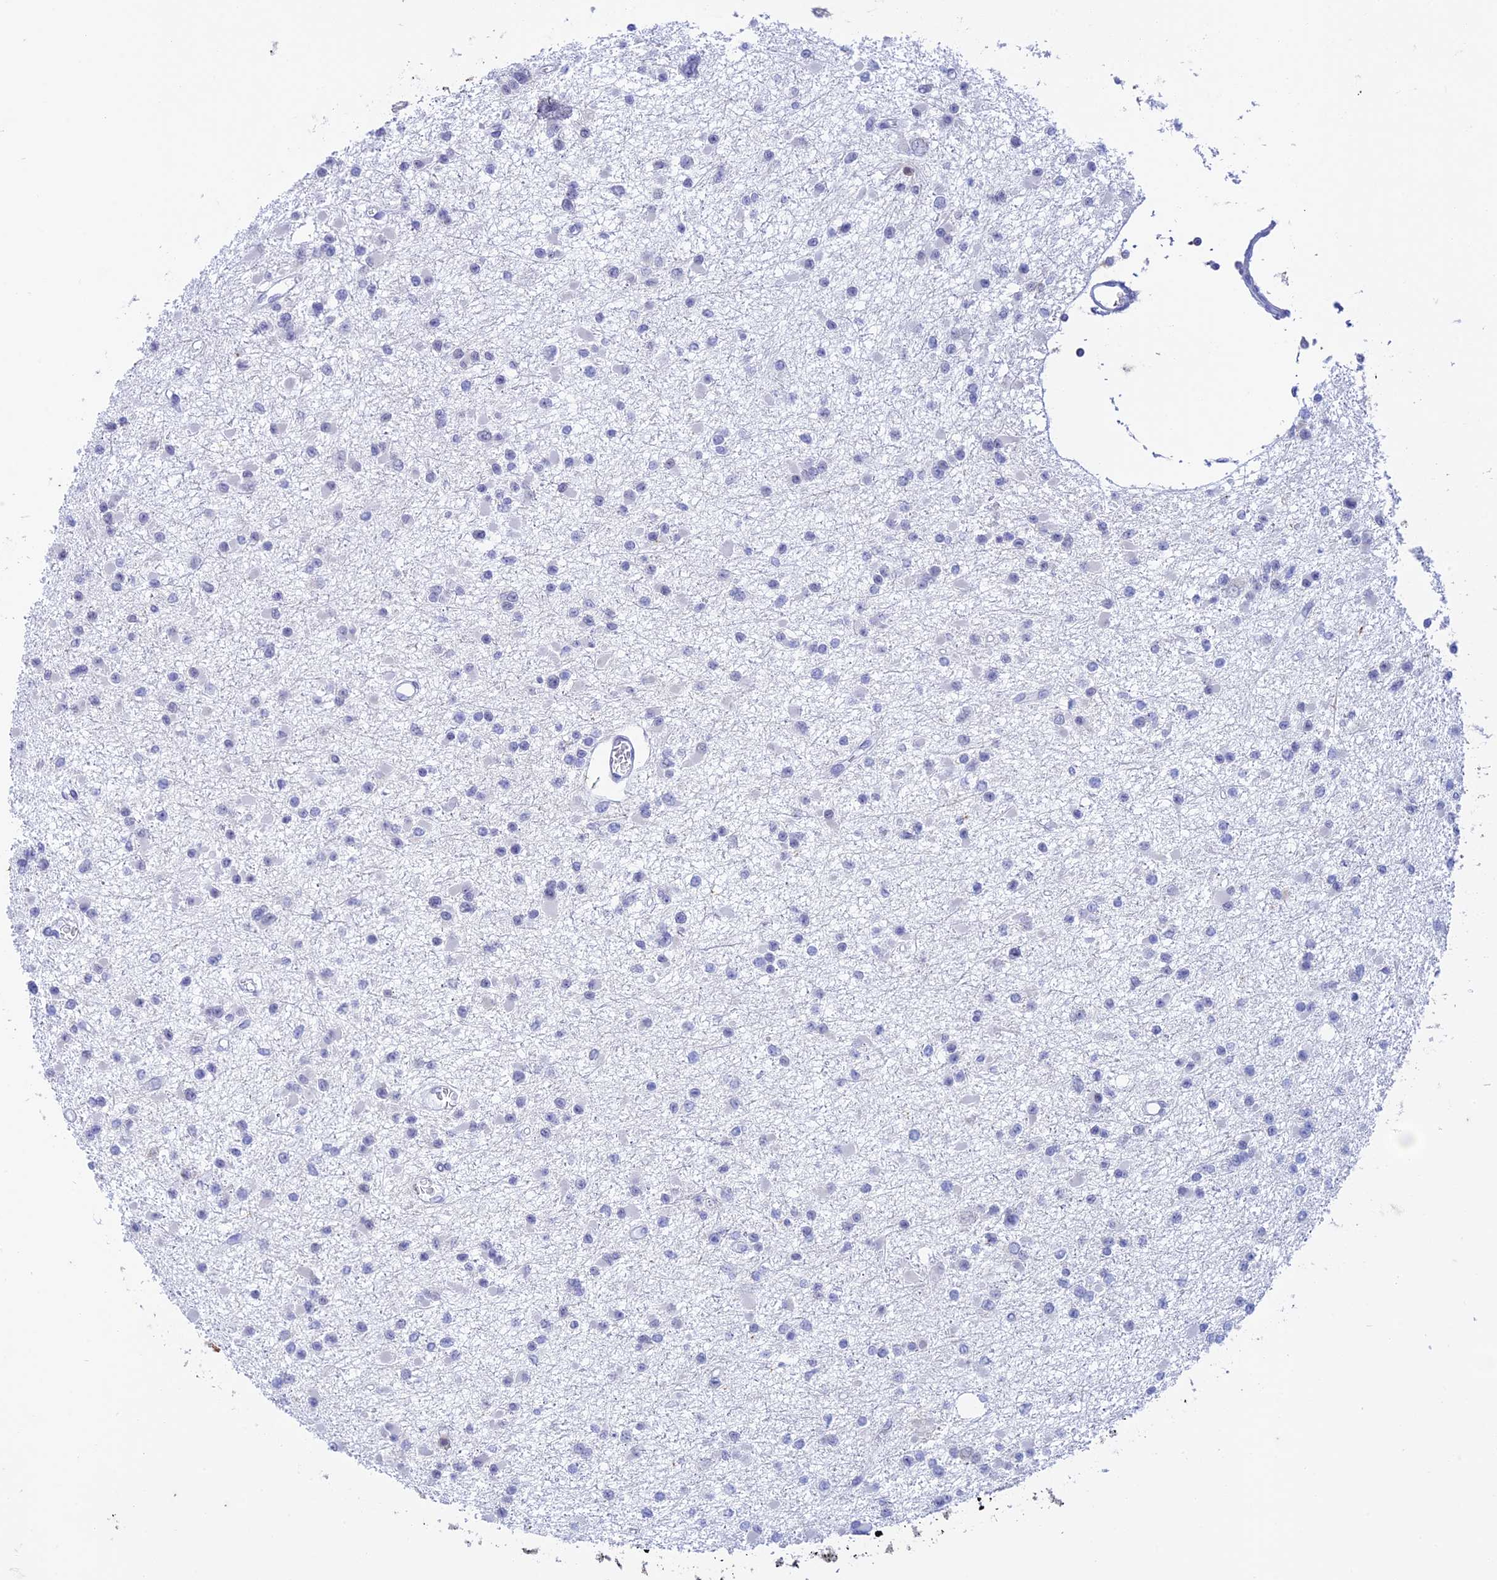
{"staining": {"intensity": "negative", "quantity": "none", "location": "none"}, "tissue": "glioma", "cell_type": "Tumor cells", "image_type": "cancer", "snomed": [{"axis": "morphology", "description": "Glioma, malignant, Low grade"}, {"axis": "topography", "description": "Brain"}], "caption": "Glioma was stained to show a protein in brown. There is no significant expression in tumor cells.", "gene": "FGF7", "patient": {"sex": "female", "age": 22}}